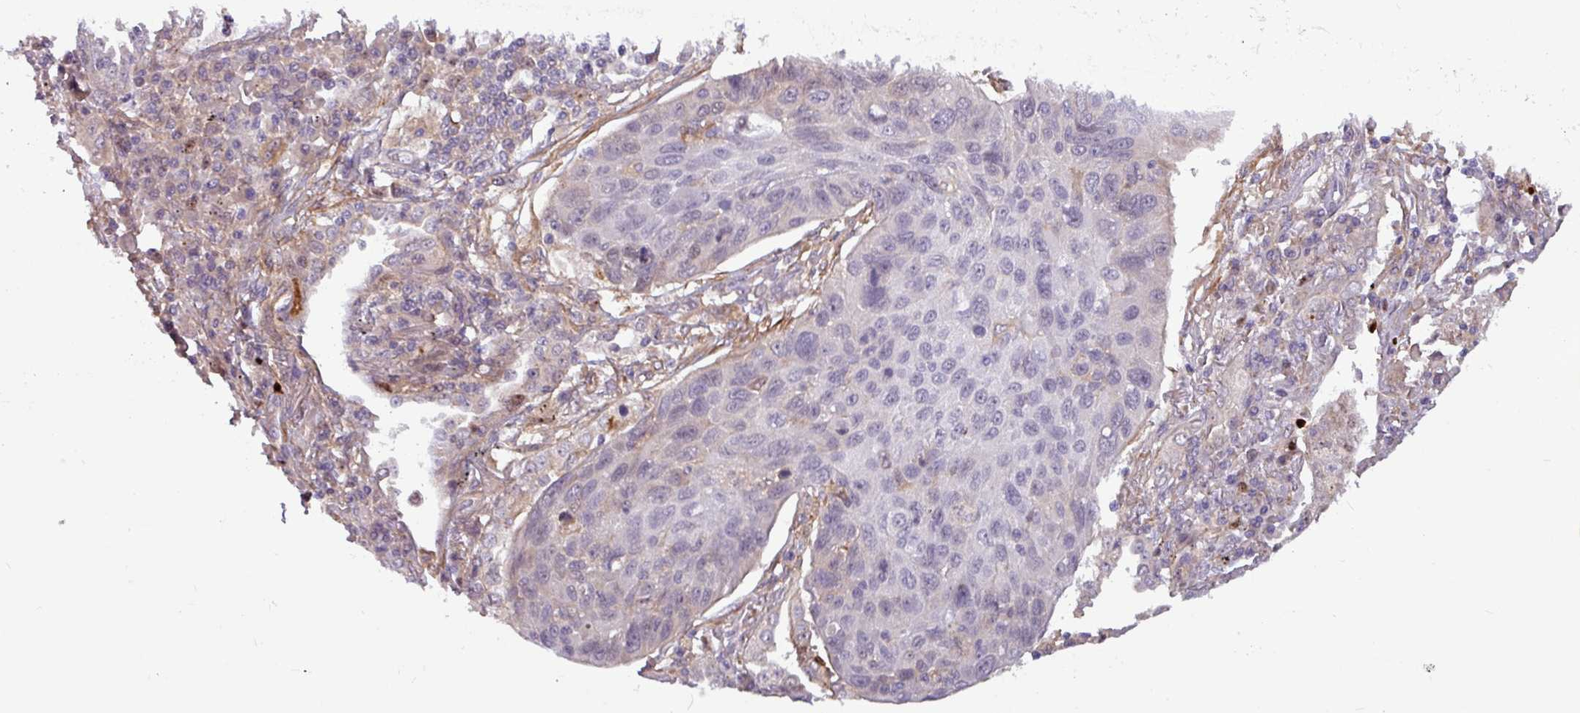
{"staining": {"intensity": "negative", "quantity": "none", "location": "none"}, "tissue": "lung cancer", "cell_type": "Tumor cells", "image_type": "cancer", "snomed": [{"axis": "morphology", "description": "Squamous cell carcinoma, NOS"}, {"axis": "topography", "description": "Lung"}], "caption": "IHC histopathology image of human squamous cell carcinoma (lung) stained for a protein (brown), which shows no staining in tumor cells.", "gene": "PCED1A", "patient": {"sex": "female", "age": 66}}